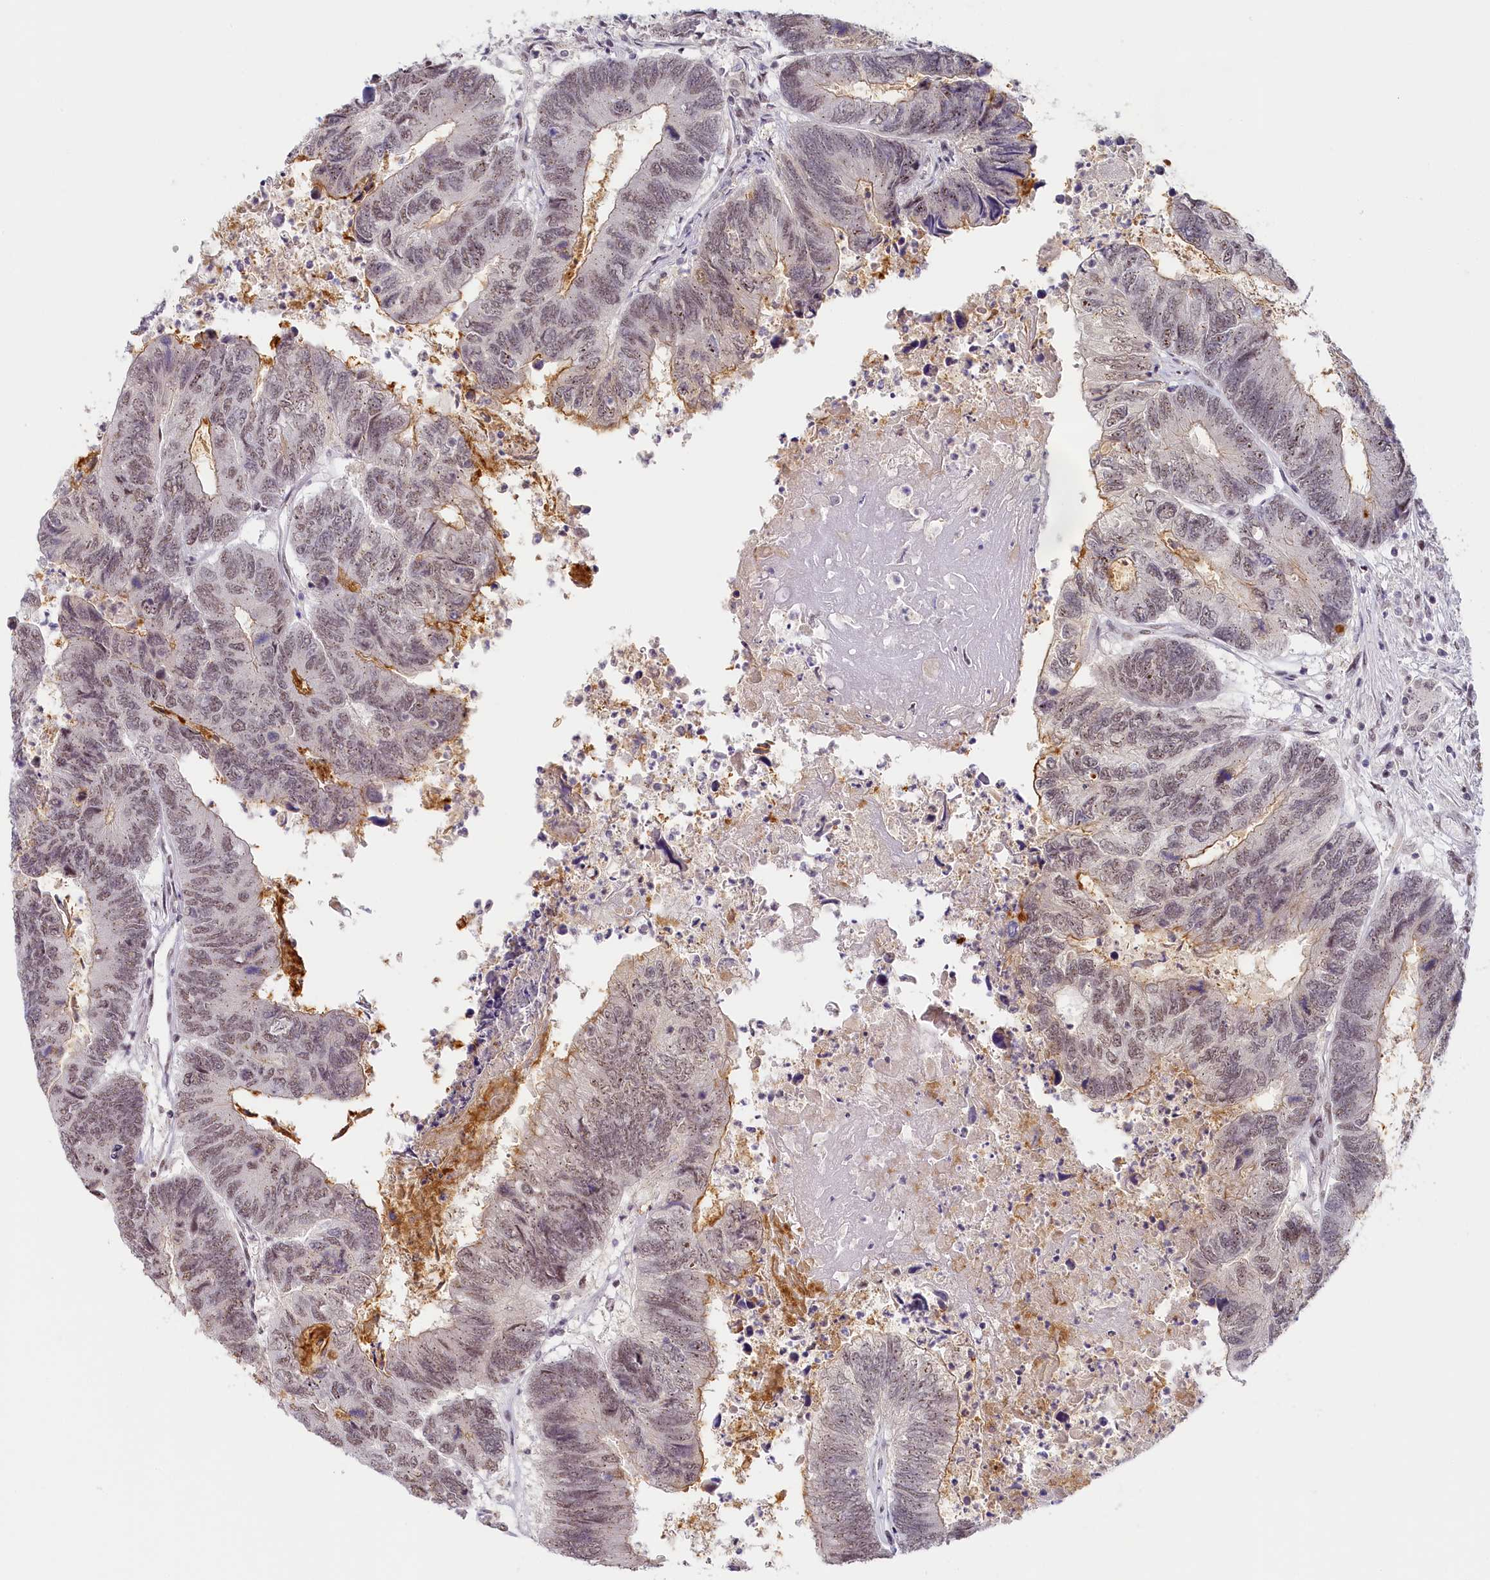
{"staining": {"intensity": "moderate", "quantity": "25%-75%", "location": "cytoplasmic/membranous,nuclear"}, "tissue": "colorectal cancer", "cell_type": "Tumor cells", "image_type": "cancer", "snomed": [{"axis": "morphology", "description": "Adenocarcinoma, NOS"}, {"axis": "topography", "description": "Colon"}], "caption": "Immunohistochemistry of human colorectal cancer displays medium levels of moderate cytoplasmic/membranous and nuclear expression in approximately 25%-75% of tumor cells.", "gene": "SEC31B", "patient": {"sex": "female", "age": 67}}